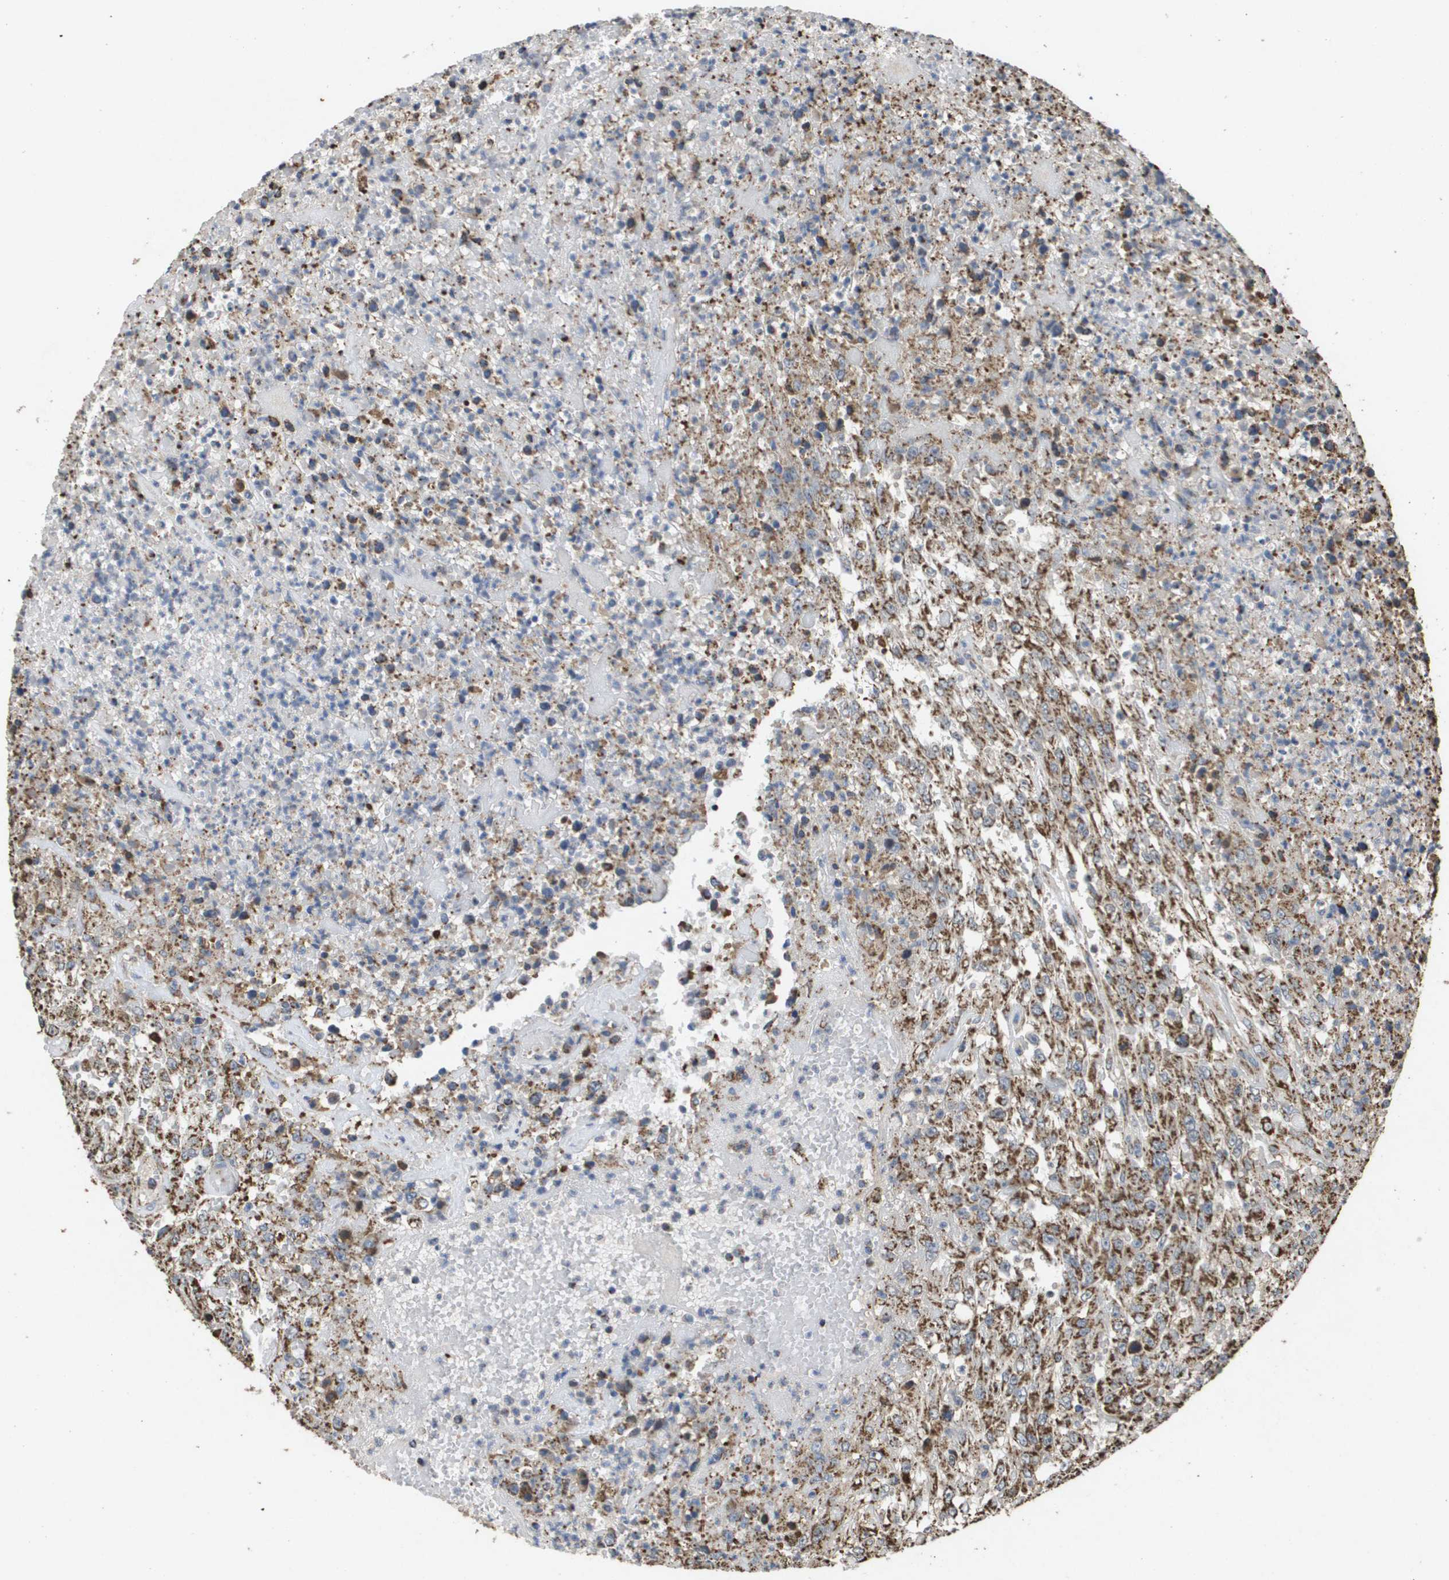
{"staining": {"intensity": "moderate", "quantity": ">75%", "location": "cytoplasmic/membranous"}, "tissue": "urothelial cancer", "cell_type": "Tumor cells", "image_type": "cancer", "snomed": [{"axis": "morphology", "description": "Urothelial carcinoma, High grade"}, {"axis": "topography", "description": "Urinary bladder"}], "caption": "Immunohistochemical staining of human urothelial cancer reveals medium levels of moderate cytoplasmic/membranous protein positivity in about >75% of tumor cells.", "gene": "HSPE1", "patient": {"sex": "male", "age": 46}}